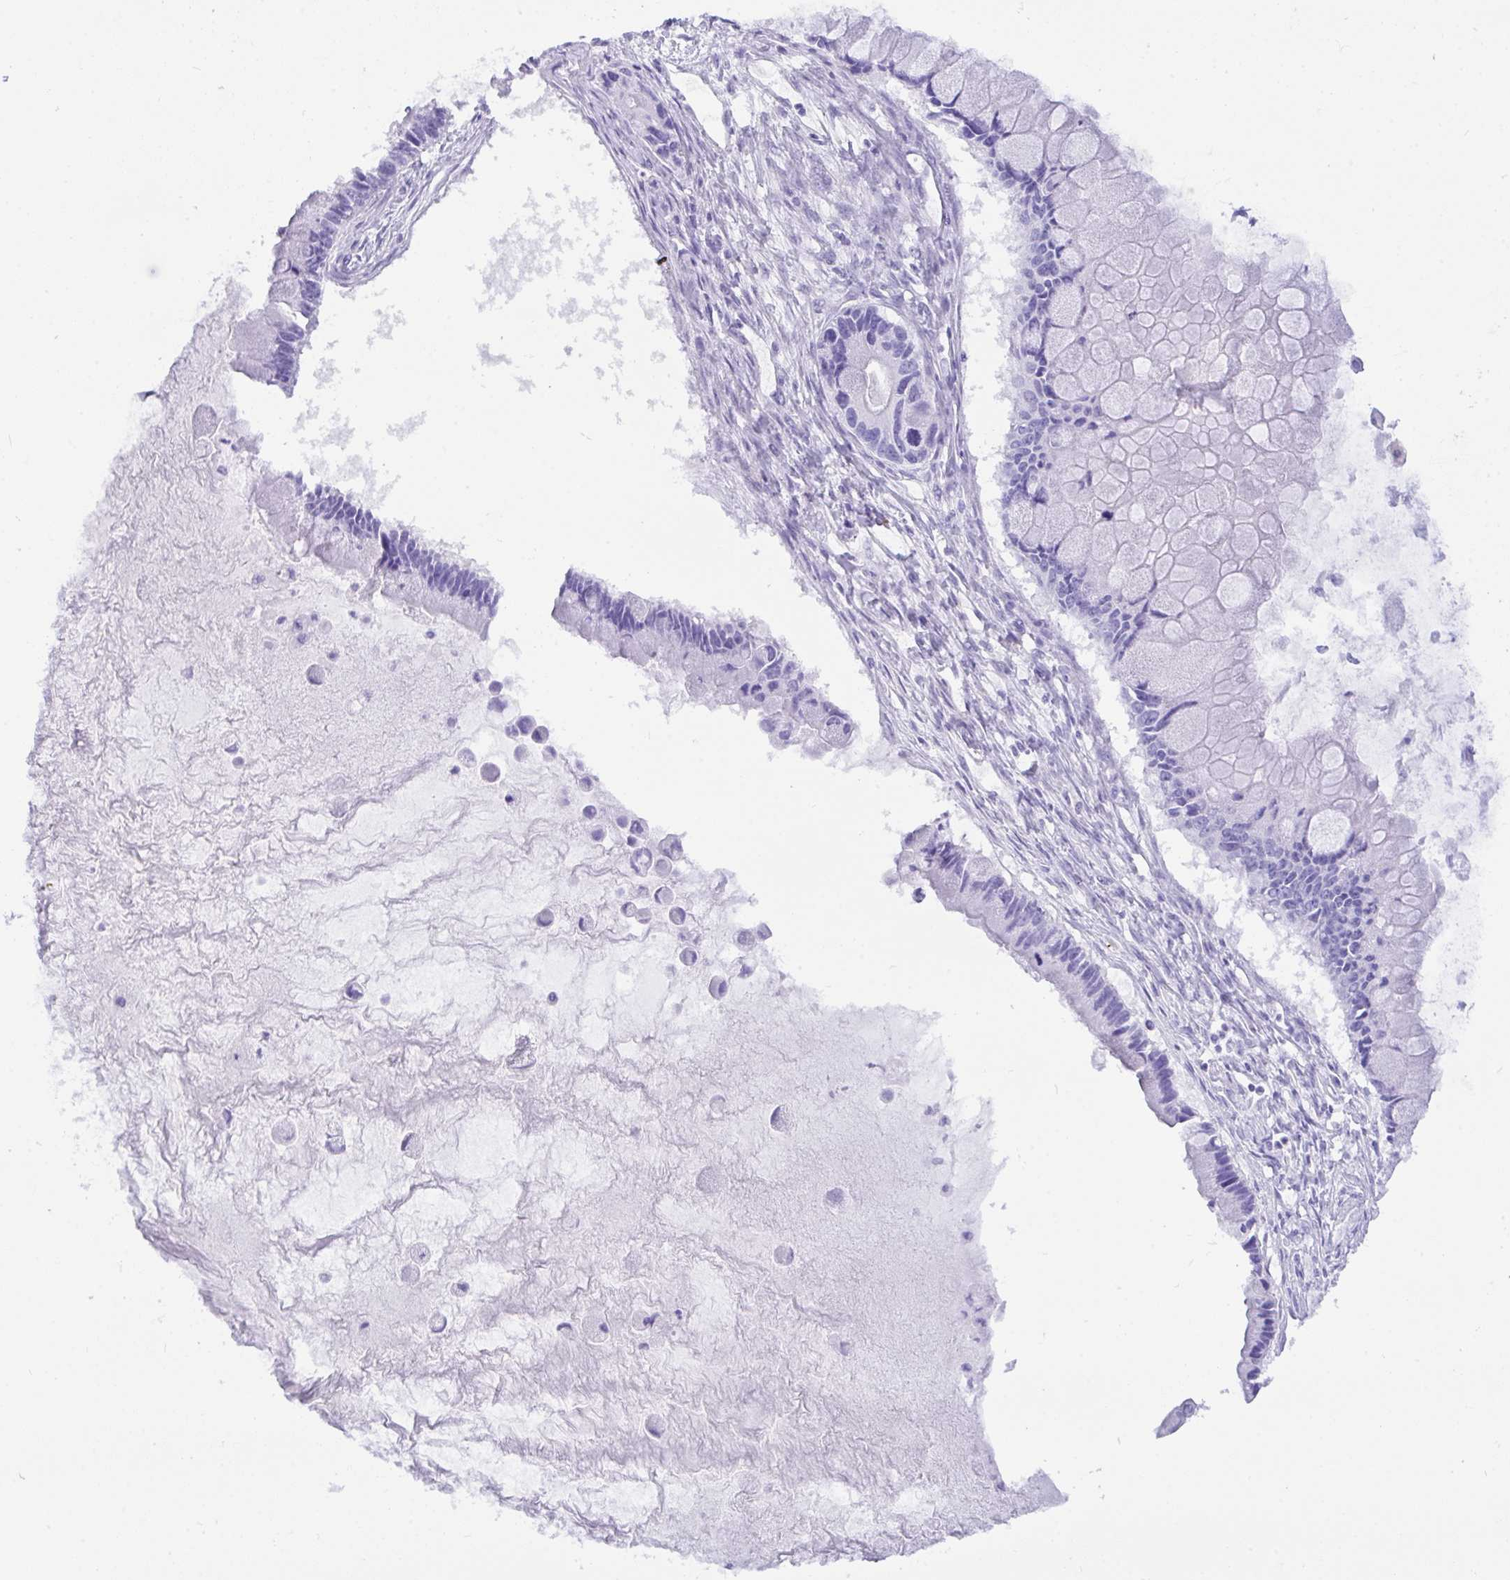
{"staining": {"intensity": "negative", "quantity": "none", "location": "none"}, "tissue": "ovarian cancer", "cell_type": "Tumor cells", "image_type": "cancer", "snomed": [{"axis": "morphology", "description": "Cystadenocarcinoma, mucinous, NOS"}, {"axis": "topography", "description": "Ovary"}], "caption": "IHC photomicrograph of neoplastic tissue: human ovarian cancer (mucinous cystadenocarcinoma) stained with DAB demonstrates no significant protein staining in tumor cells.", "gene": "BEST4", "patient": {"sex": "female", "age": 63}}